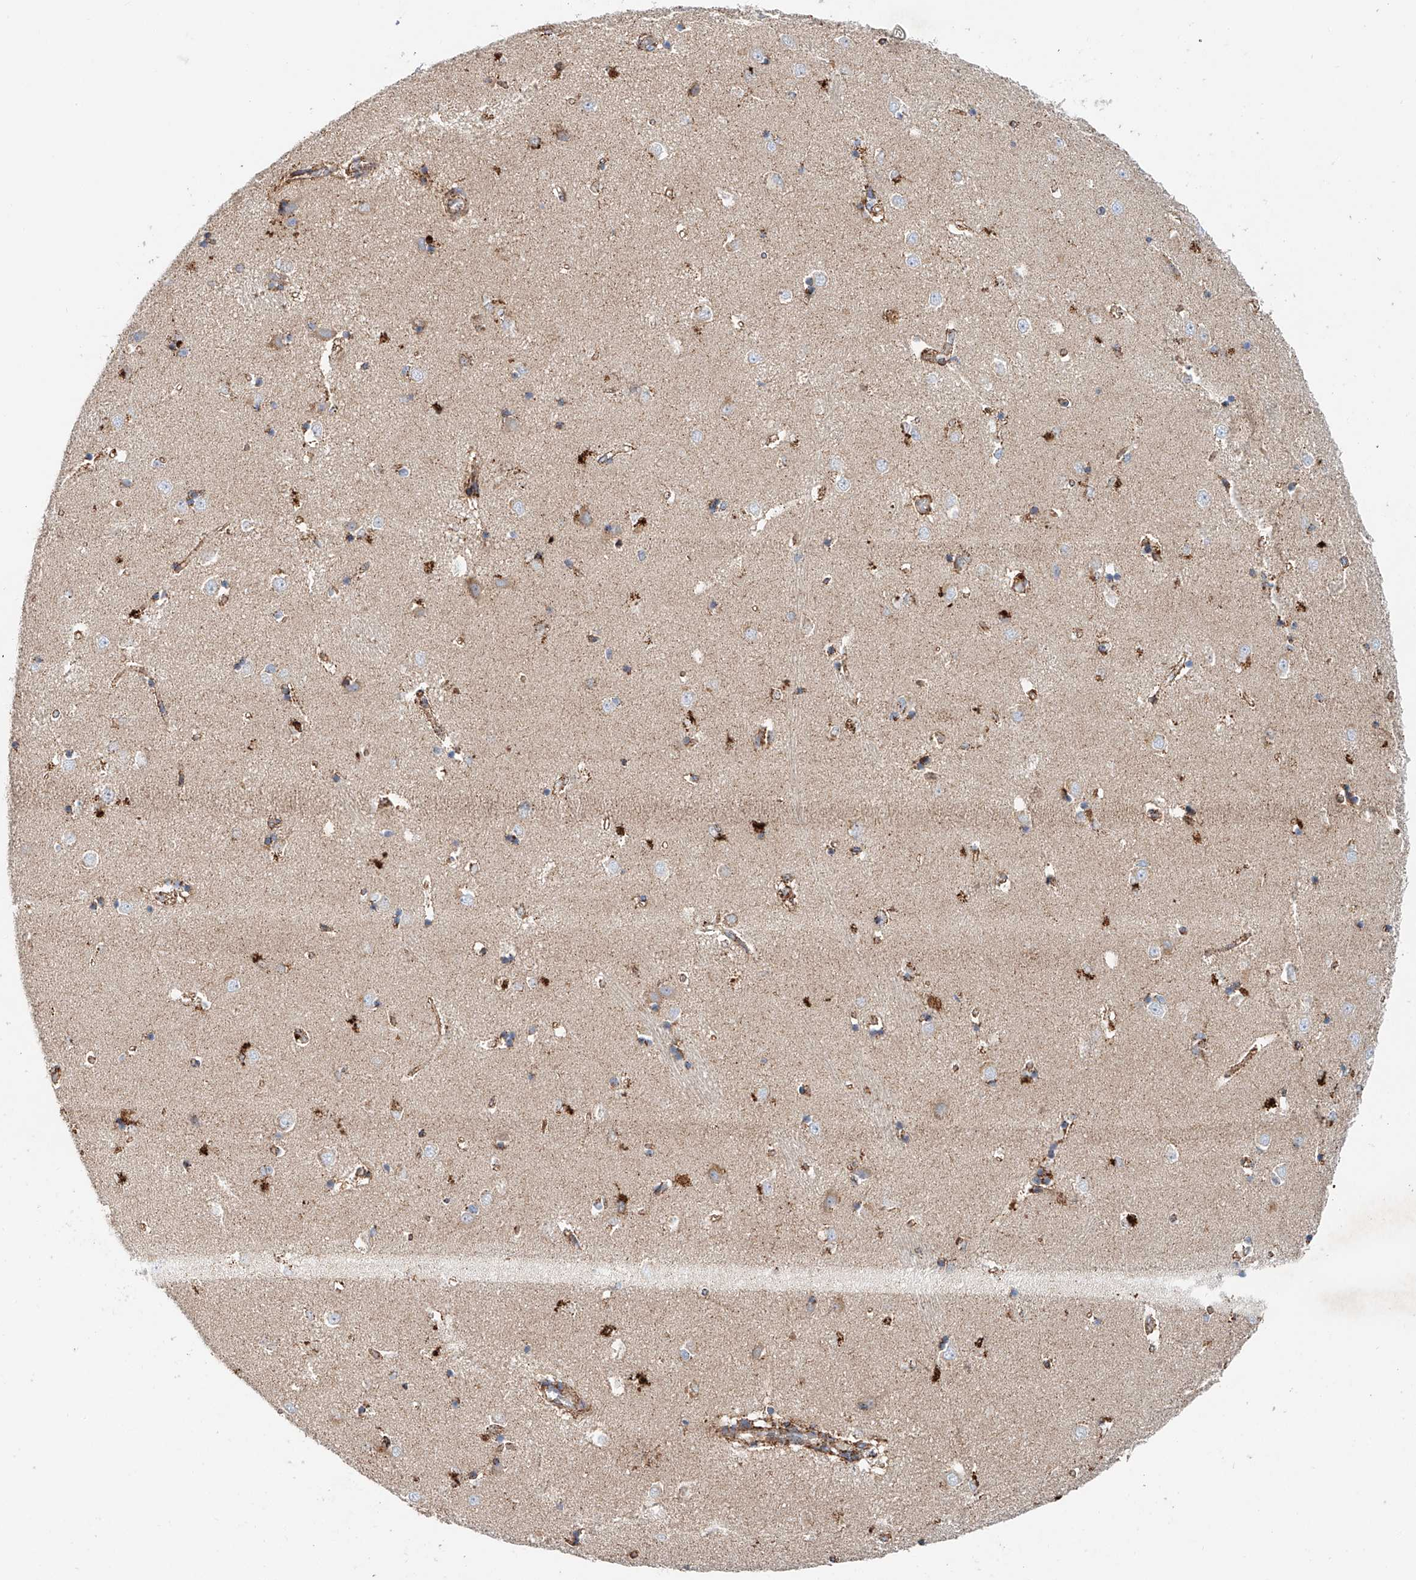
{"staining": {"intensity": "strong", "quantity": "25%-75%", "location": "cytoplasmic/membranous"}, "tissue": "caudate", "cell_type": "Glial cells", "image_type": "normal", "snomed": [{"axis": "morphology", "description": "Normal tissue, NOS"}, {"axis": "topography", "description": "Lateral ventricle wall"}], "caption": "Immunohistochemical staining of unremarkable human caudate reveals strong cytoplasmic/membranous protein positivity in about 25%-75% of glial cells.", "gene": "CARD10", "patient": {"sex": "male", "age": 45}}